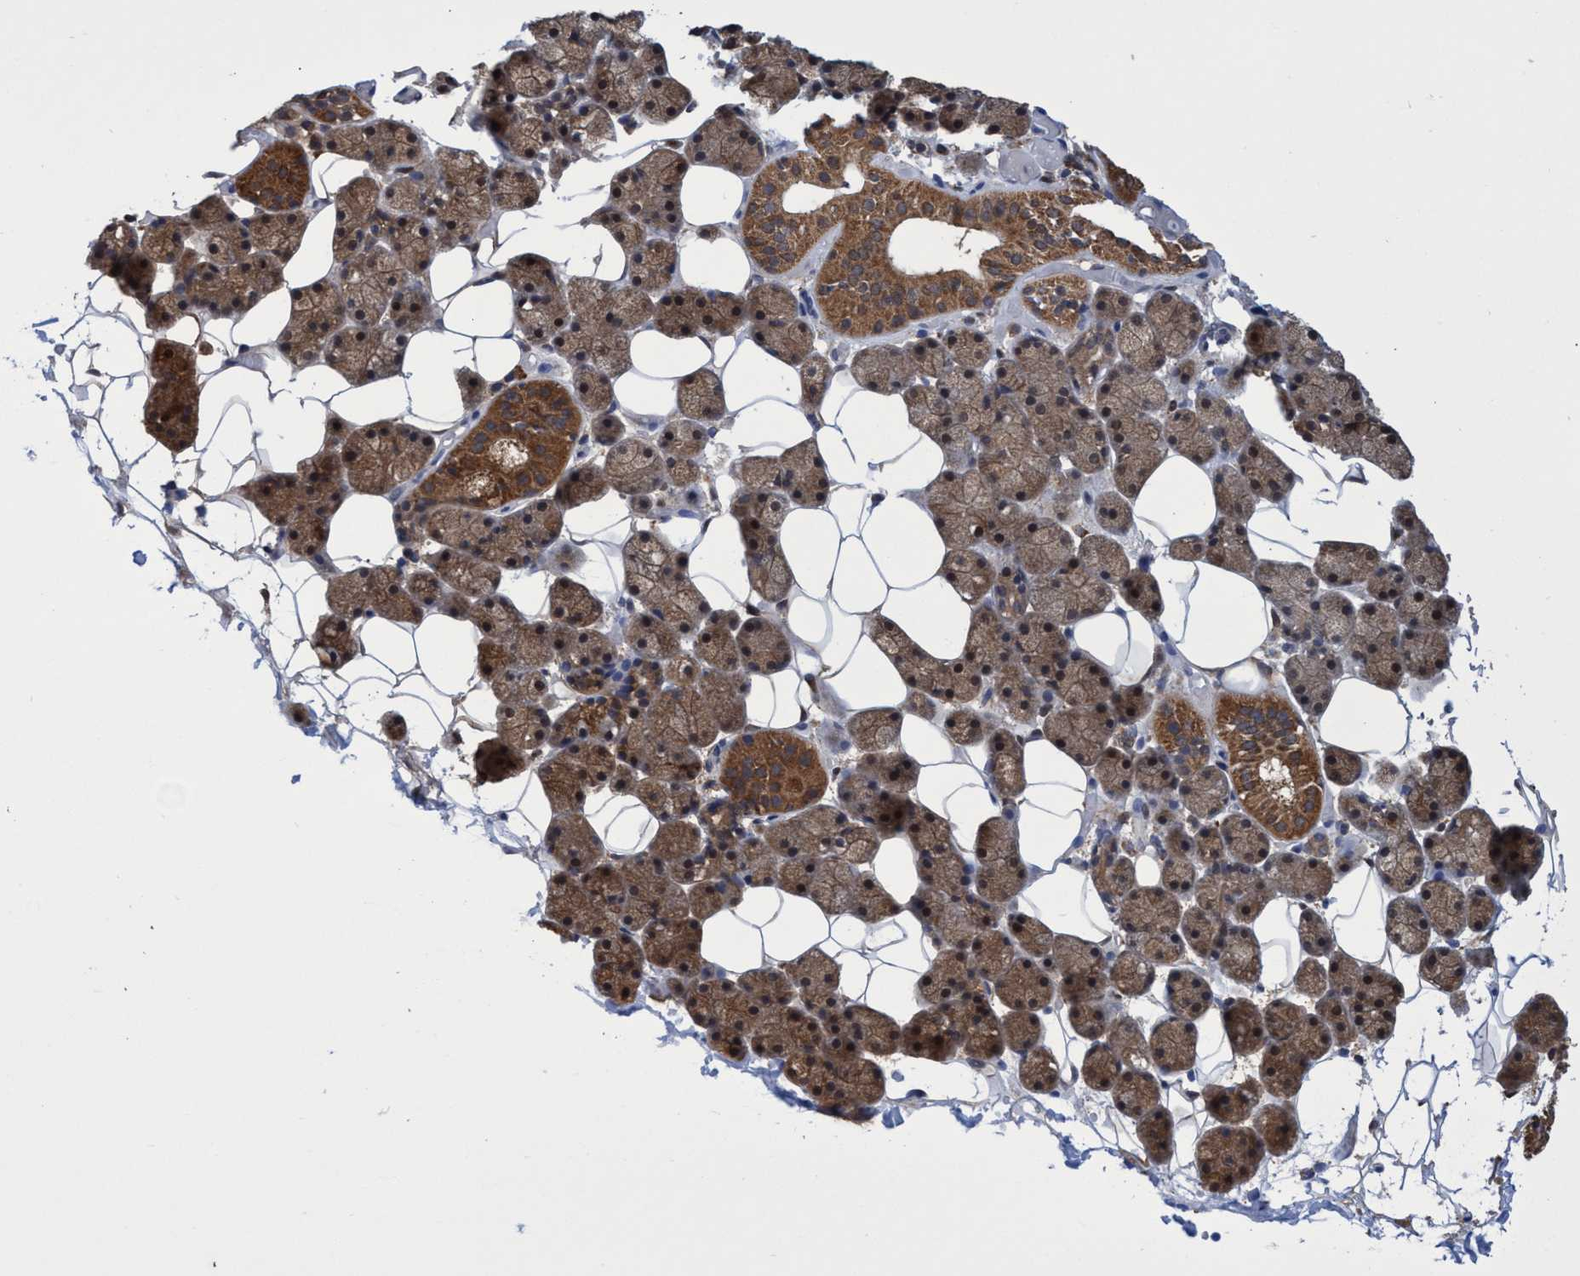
{"staining": {"intensity": "strong", "quantity": ">75%", "location": "cytoplasmic/membranous,nuclear"}, "tissue": "salivary gland", "cell_type": "Glandular cells", "image_type": "normal", "snomed": [{"axis": "morphology", "description": "Normal tissue, NOS"}, {"axis": "topography", "description": "Salivary gland"}], "caption": "Glandular cells show high levels of strong cytoplasmic/membranous,nuclear positivity in approximately >75% of cells in benign human salivary gland. (DAB IHC, brown staining for protein, blue staining for nuclei).", "gene": "CRYZ", "patient": {"sex": "female", "age": 33}}